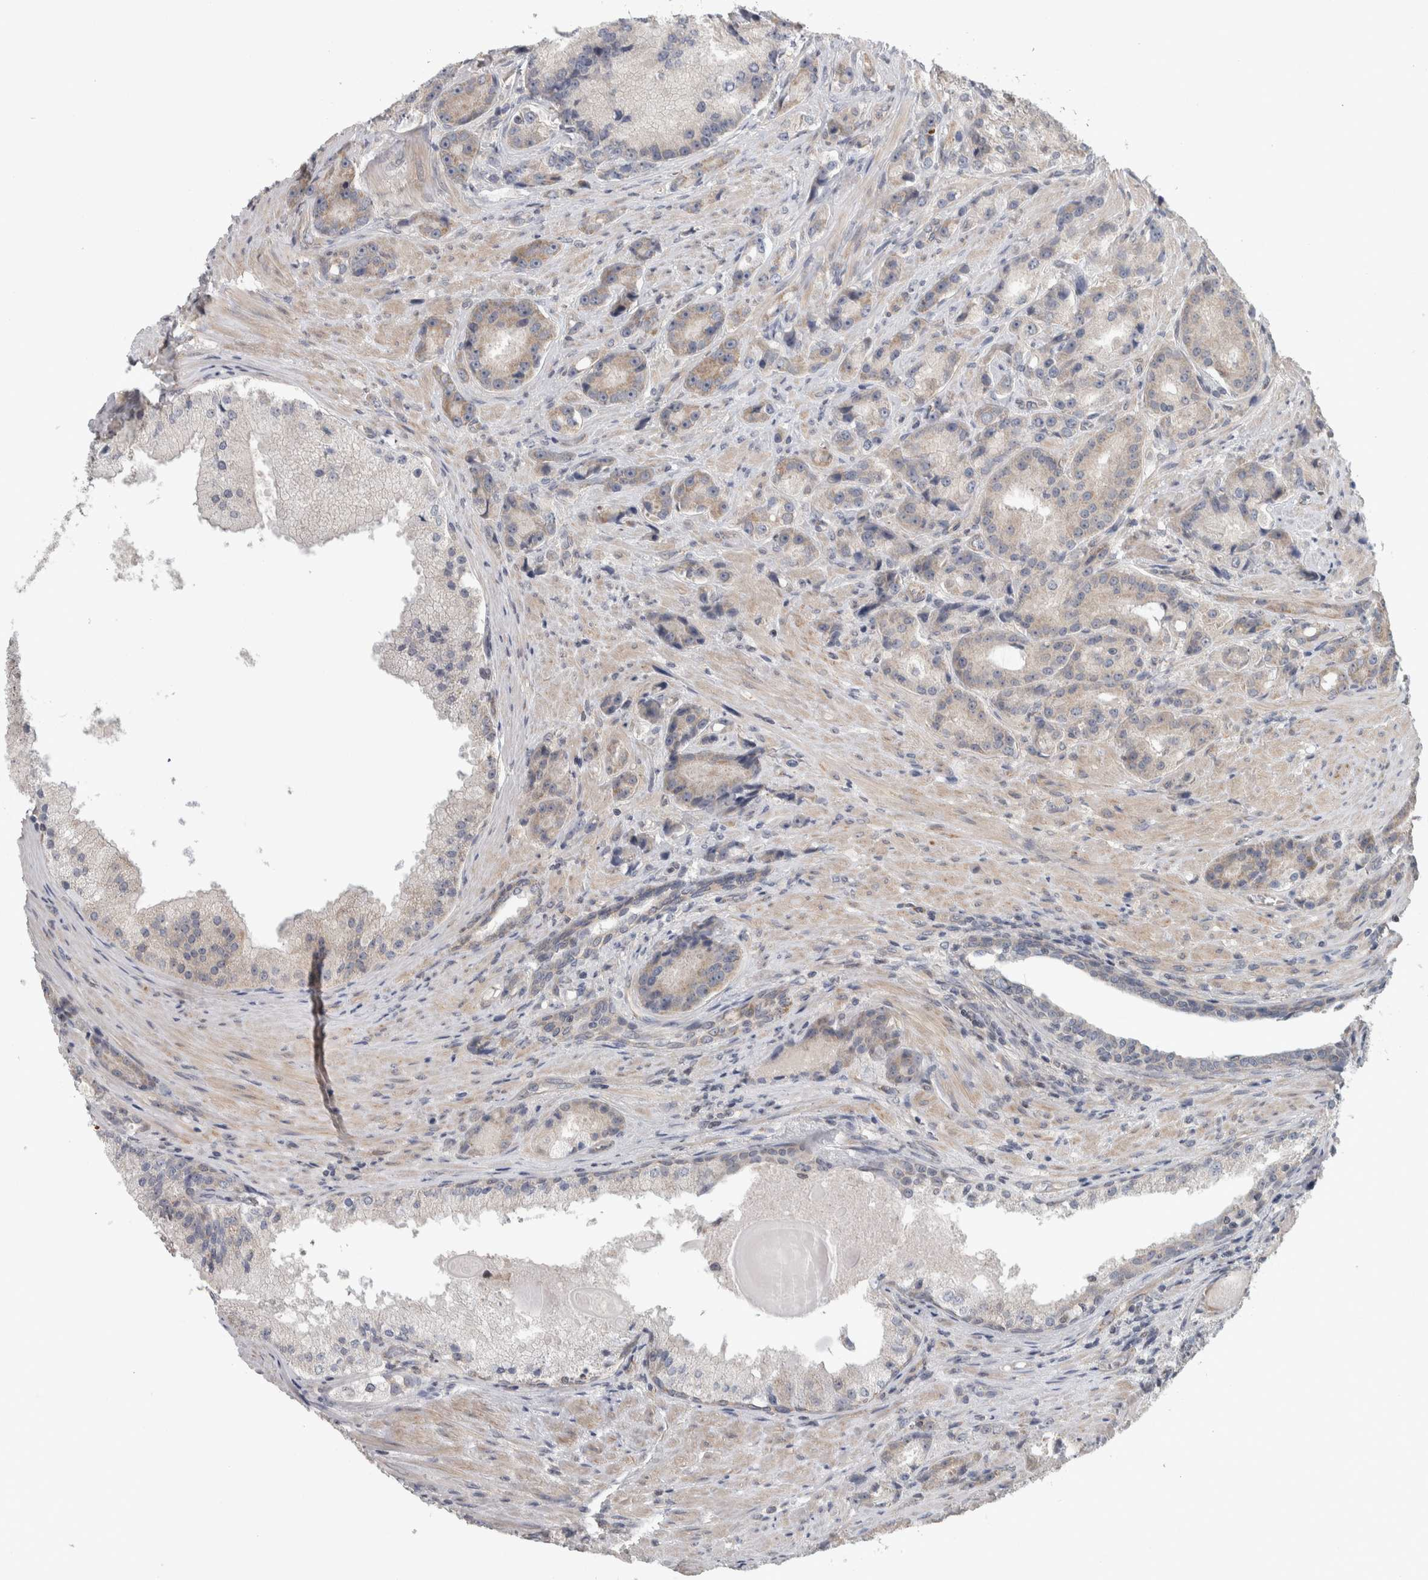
{"staining": {"intensity": "weak", "quantity": "25%-75%", "location": "cytoplasmic/membranous"}, "tissue": "prostate cancer", "cell_type": "Tumor cells", "image_type": "cancer", "snomed": [{"axis": "morphology", "description": "Adenocarcinoma, High grade"}, {"axis": "topography", "description": "Prostate"}], "caption": "A brown stain shows weak cytoplasmic/membranous expression of a protein in prostate high-grade adenocarcinoma tumor cells.", "gene": "CWC27", "patient": {"sex": "male", "age": 60}}